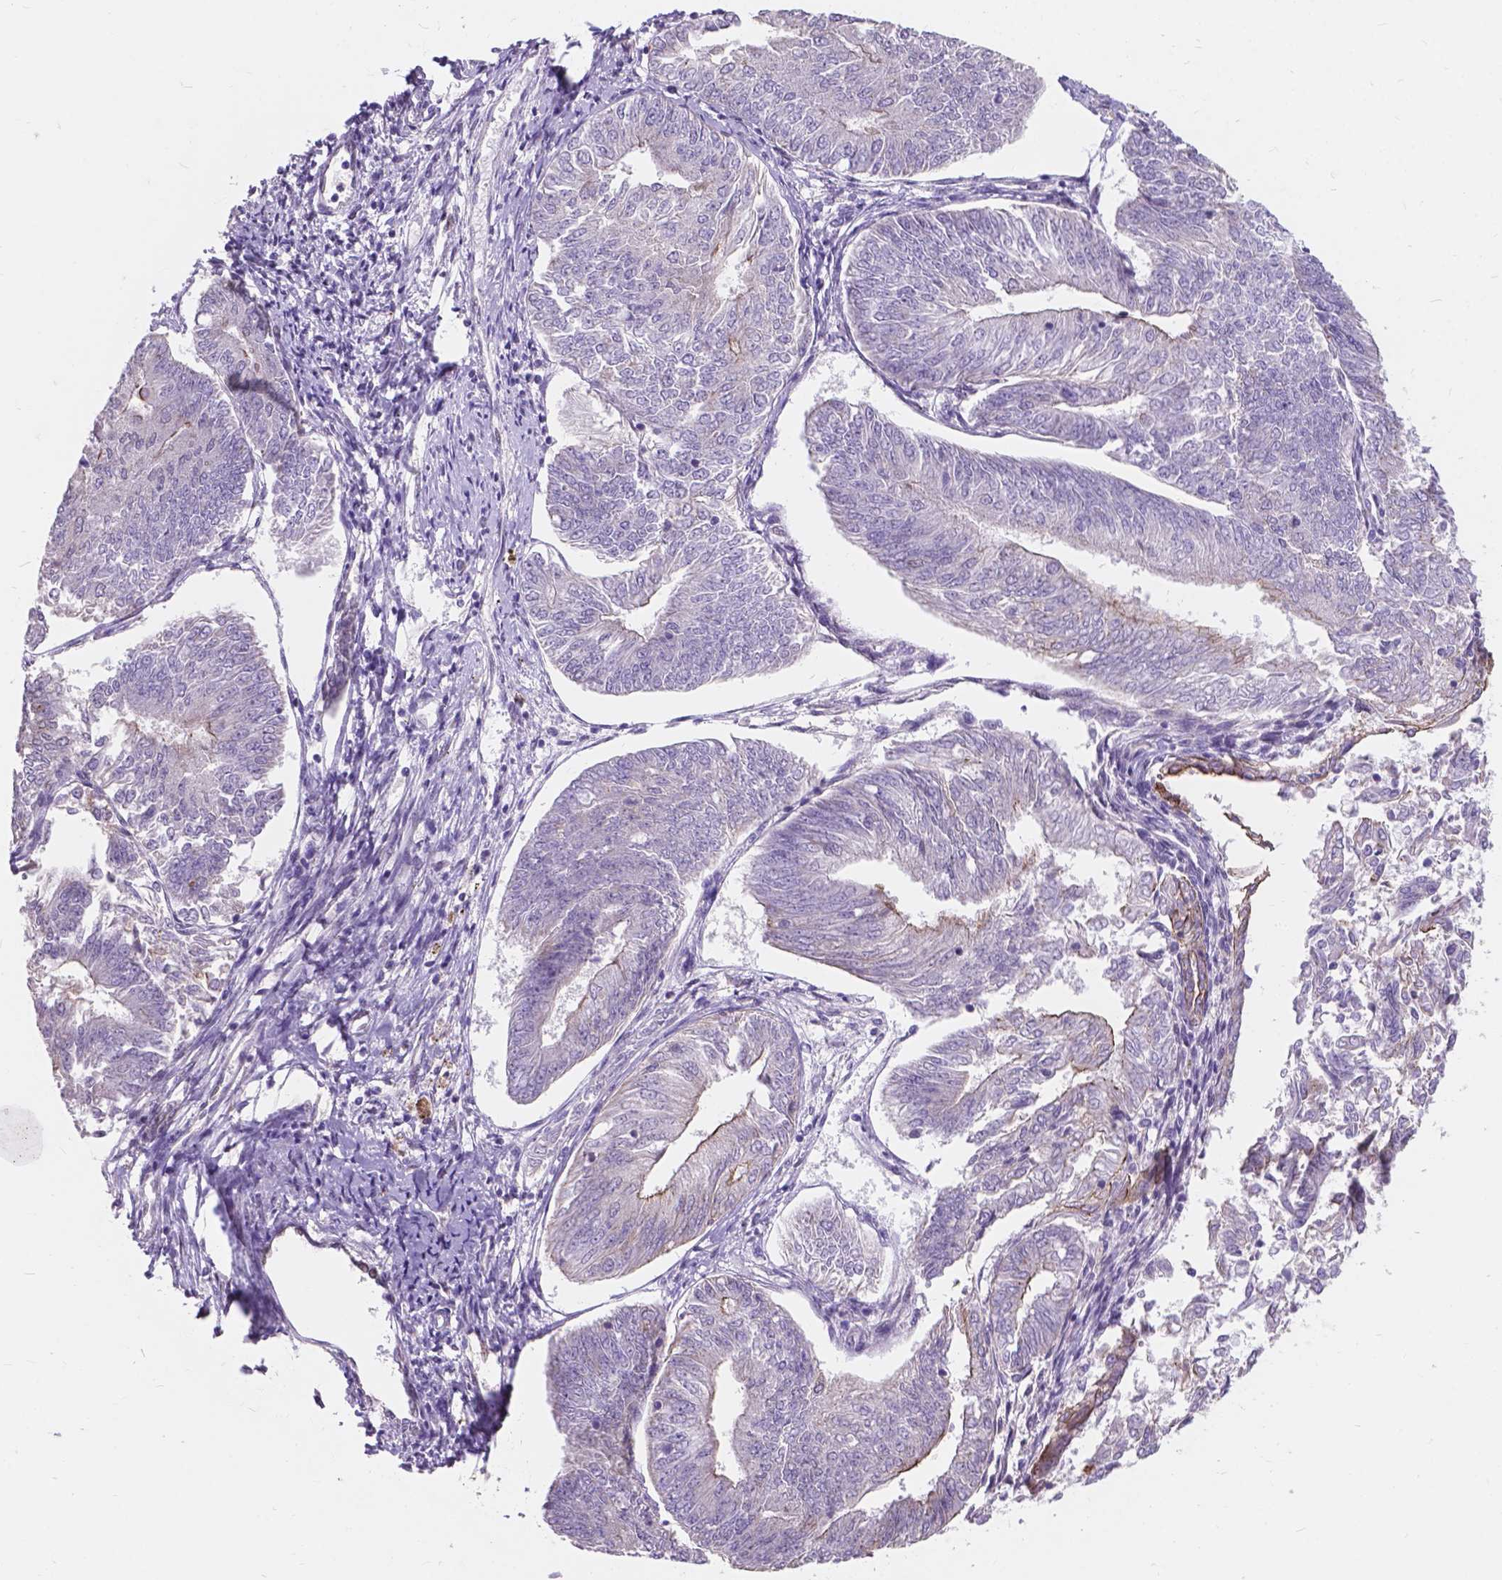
{"staining": {"intensity": "weak", "quantity": "<25%", "location": "cytoplasmic/membranous"}, "tissue": "endometrial cancer", "cell_type": "Tumor cells", "image_type": "cancer", "snomed": [{"axis": "morphology", "description": "Adenocarcinoma, NOS"}, {"axis": "topography", "description": "Endometrium"}], "caption": "This is a image of immunohistochemistry (IHC) staining of adenocarcinoma (endometrial), which shows no expression in tumor cells.", "gene": "MYH14", "patient": {"sex": "female", "age": 58}}